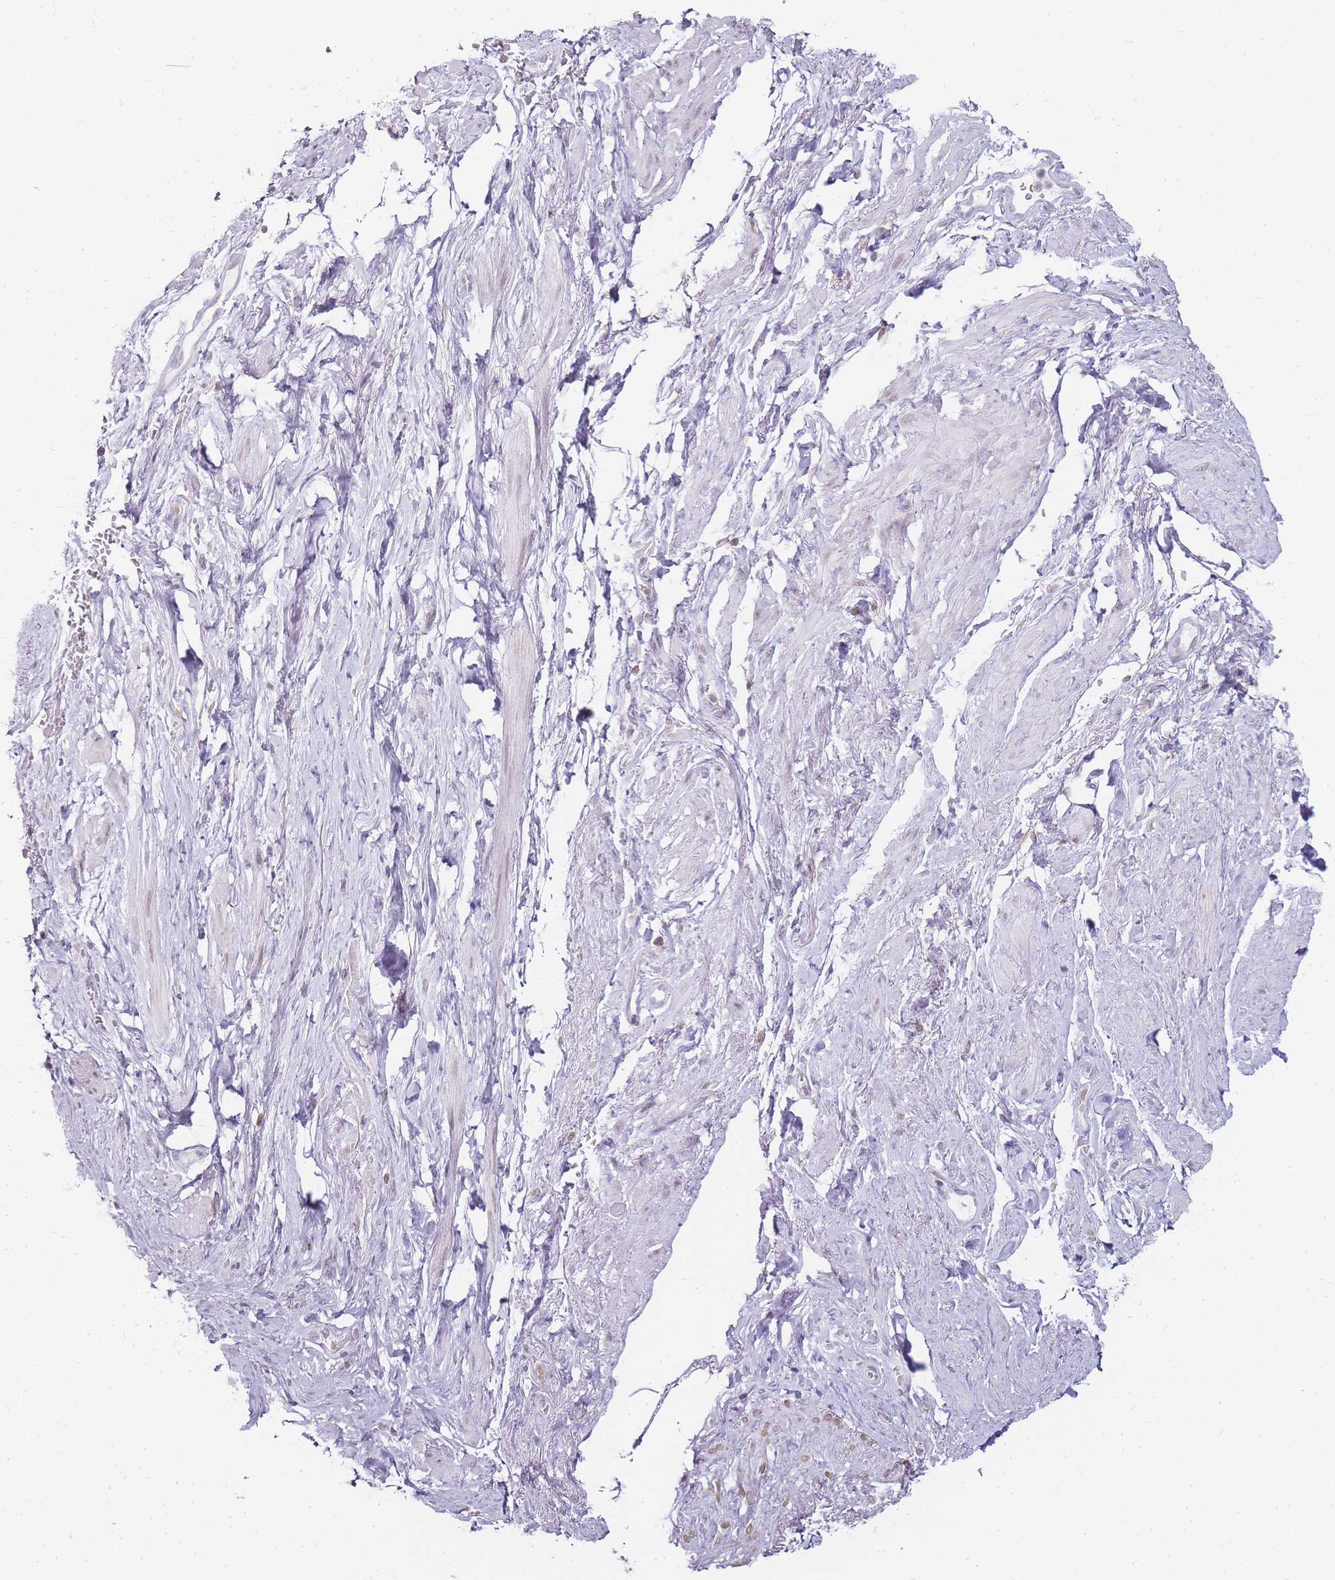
{"staining": {"intensity": "weak", "quantity": "25%-75%", "location": "nuclear"}, "tissue": "smooth muscle", "cell_type": "Smooth muscle cells", "image_type": "normal", "snomed": [{"axis": "morphology", "description": "Normal tissue, NOS"}, {"axis": "topography", "description": "Smooth muscle"}, {"axis": "topography", "description": "Peripheral nerve tissue"}], "caption": "Unremarkable smooth muscle exhibits weak nuclear positivity in about 25%-75% of smooth muscle cells, visualized by immunohistochemistry. The protein is shown in brown color, while the nuclei are stained blue.", "gene": "JAKMIP1", "patient": {"sex": "male", "age": 69}}